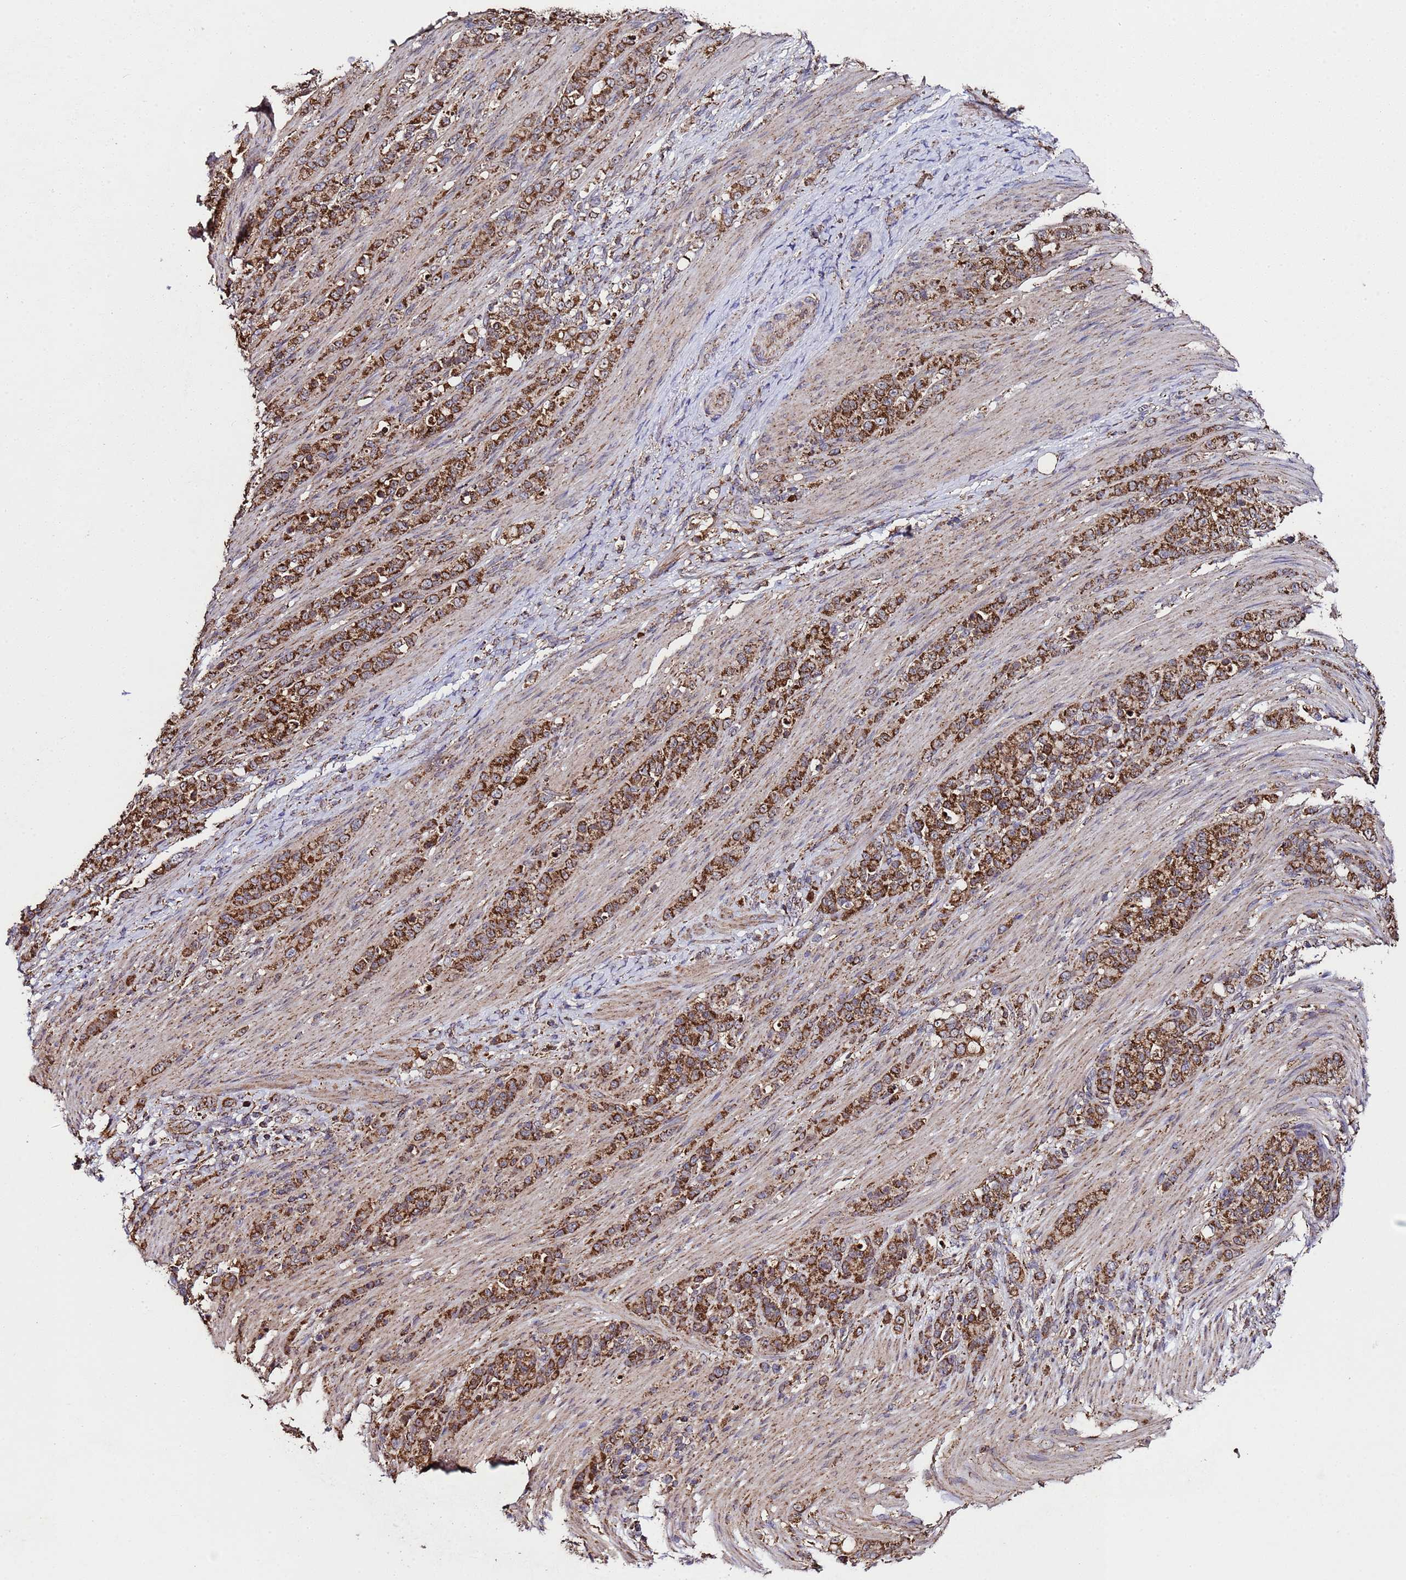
{"staining": {"intensity": "strong", "quantity": ">75%", "location": "cytoplasmic/membranous"}, "tissue": "stomach cancer", "cell_type": "Tumor cells", "image_type": "cancer", "snomed": [{"axis": "morphology", "description": "Adenocarcinoma, NOS"}, {"axis": "topography", "description": "Stomach"}], "caption": "Tumor cells display strong cytoplasmic/membranous positivity in about >75% of cells in stomach cancer (adenocarcinoma).", "gene": "HSPBAP1", "patient": {"sex": "female", "age": 79}}